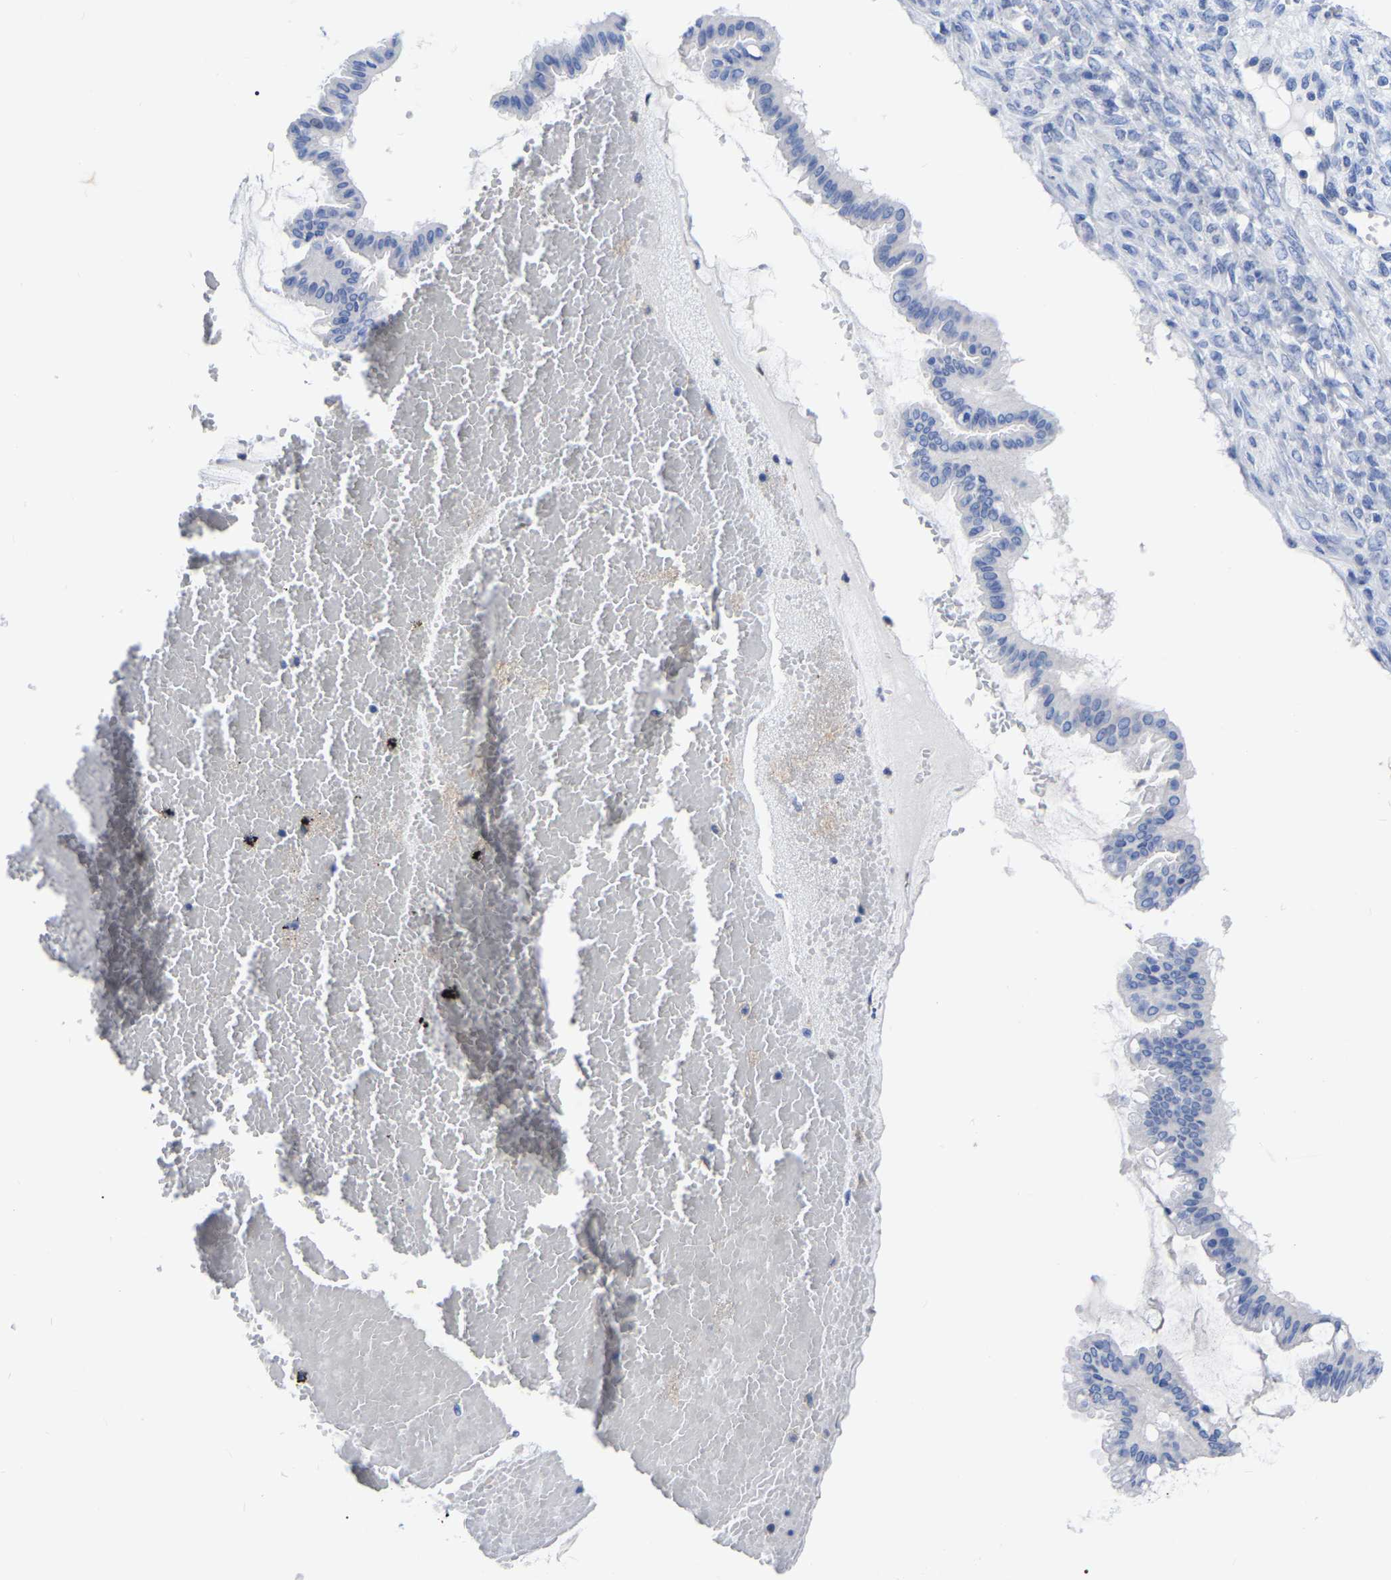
{"staining": {"intensity": "negative", "quantity": "none", "location": "none"}, "tissue": "ovarian cancer", "cell_type": "Tumor cells", "image_type": "cancer", "snomed": [{"axis": "morphology", "description": "Cystadenocarcinoma, mucinous, NOS"}, {"axis": "topography", "description": "Ovary"}], "caption": "This is a histopathology image of immunohistochemistry (IHC) staining of ovarian mucinous cystadenocarcinoma, which shows no expression in tumor cells.", "gene": "PTPN7", "patient": {"sex": "female", "age": 73}}